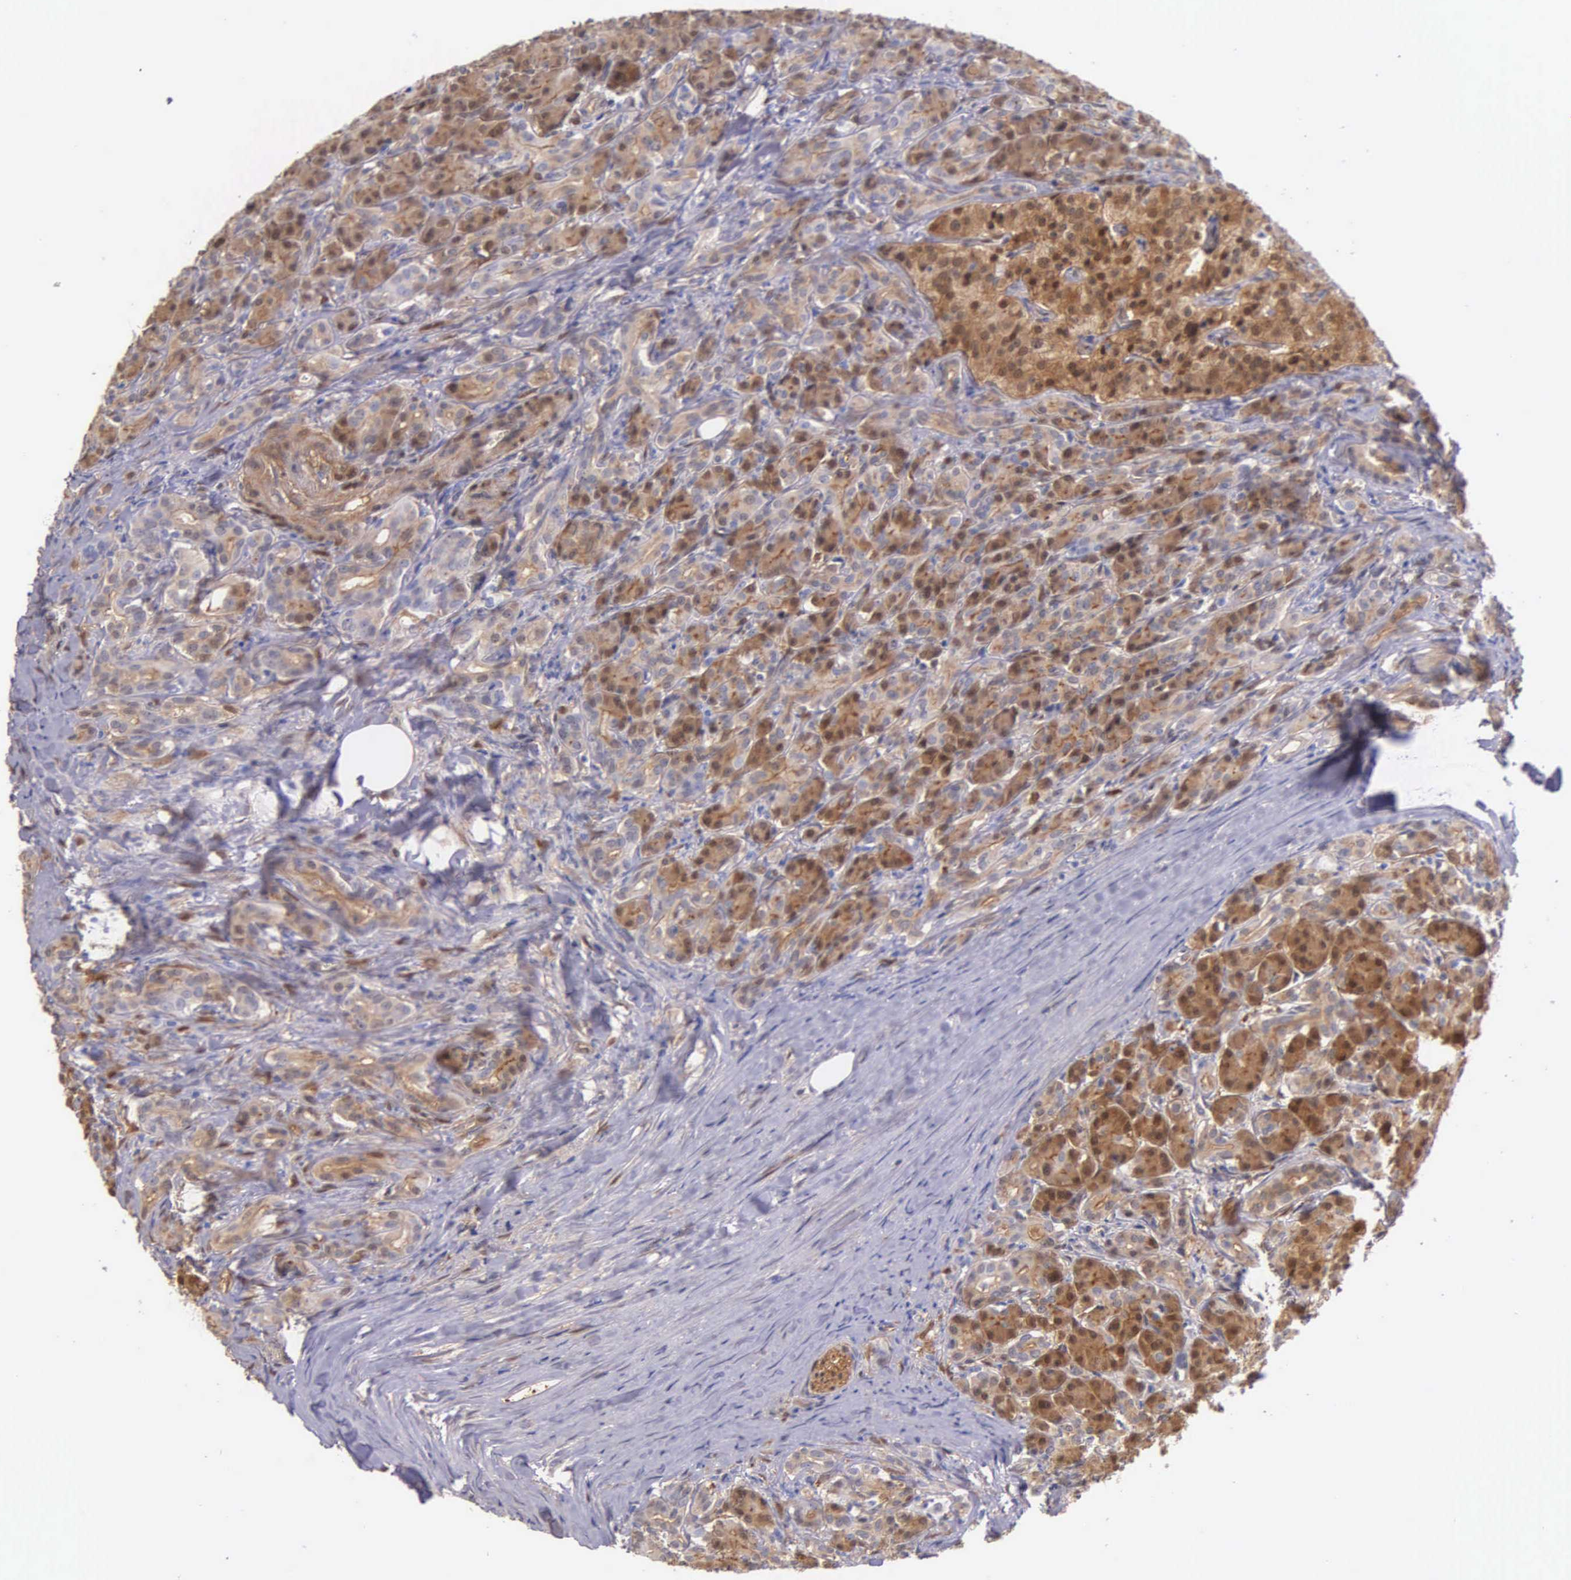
{"staining": {"intensity": "moderate", "quantity": "25%-75%", "location": "cytoplasmic/membranous"}, "tissue": "pancreas", "cell_type": "Exocrine glandular cells", "image_type": "normal", "snomed": [{"axis": "morphology", "description": "Normal tissue, NOS"}, {"axis": "topography", "description": "Lymph node"}, {"axis": "topography", "description": "Pancreas"}], "caption": "This micrograph demonstrates immunohistochemistry (IHC) staining of unremarkable human pancreas, with medium moderate cytoplasmic/membranous staining in about 25%-75% of exocrine glandular cells.", "gene": "GSTT2B", "patient": {"sex": "male", "age": 59}}